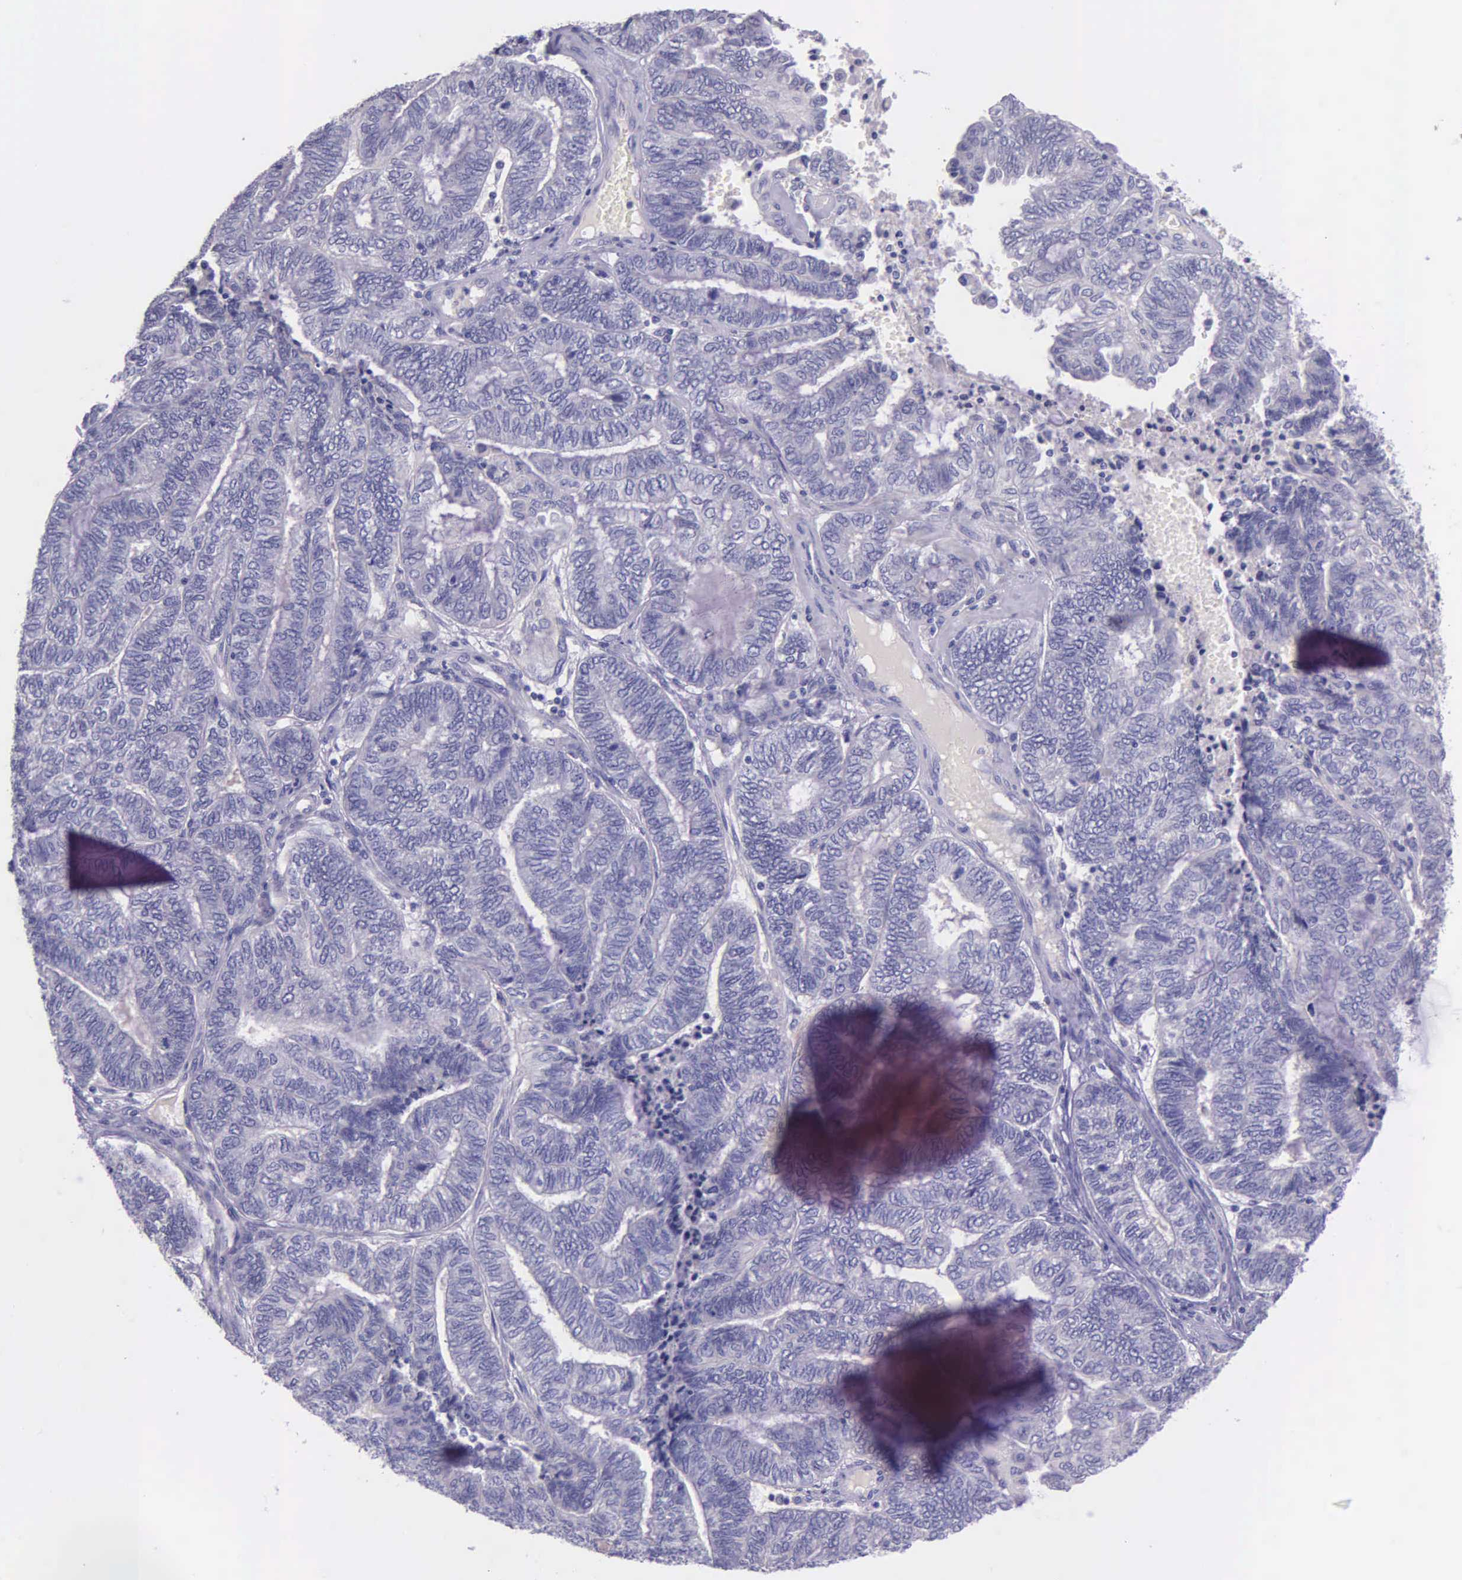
{"staining": {"intensity": "negative", "quantity": "none", "location": "none"}, "tissue": "endometrial cancer", "cell_type": "Tumor cells", "image_type": "cancer", "snomed": [{"axis": "morphology", "description": "Adenocarcinoma, NOS"}, {"axis": "topography", "description": "Uterus"}, {"axis": "topography", "description": "Endometrium"}], "caption": "Immunohistochemical staining of endometrial cancer displays no significant staining in tumor cells.", "gene": "THSD7A", "patient": {"sex": "female", "age": 70}}